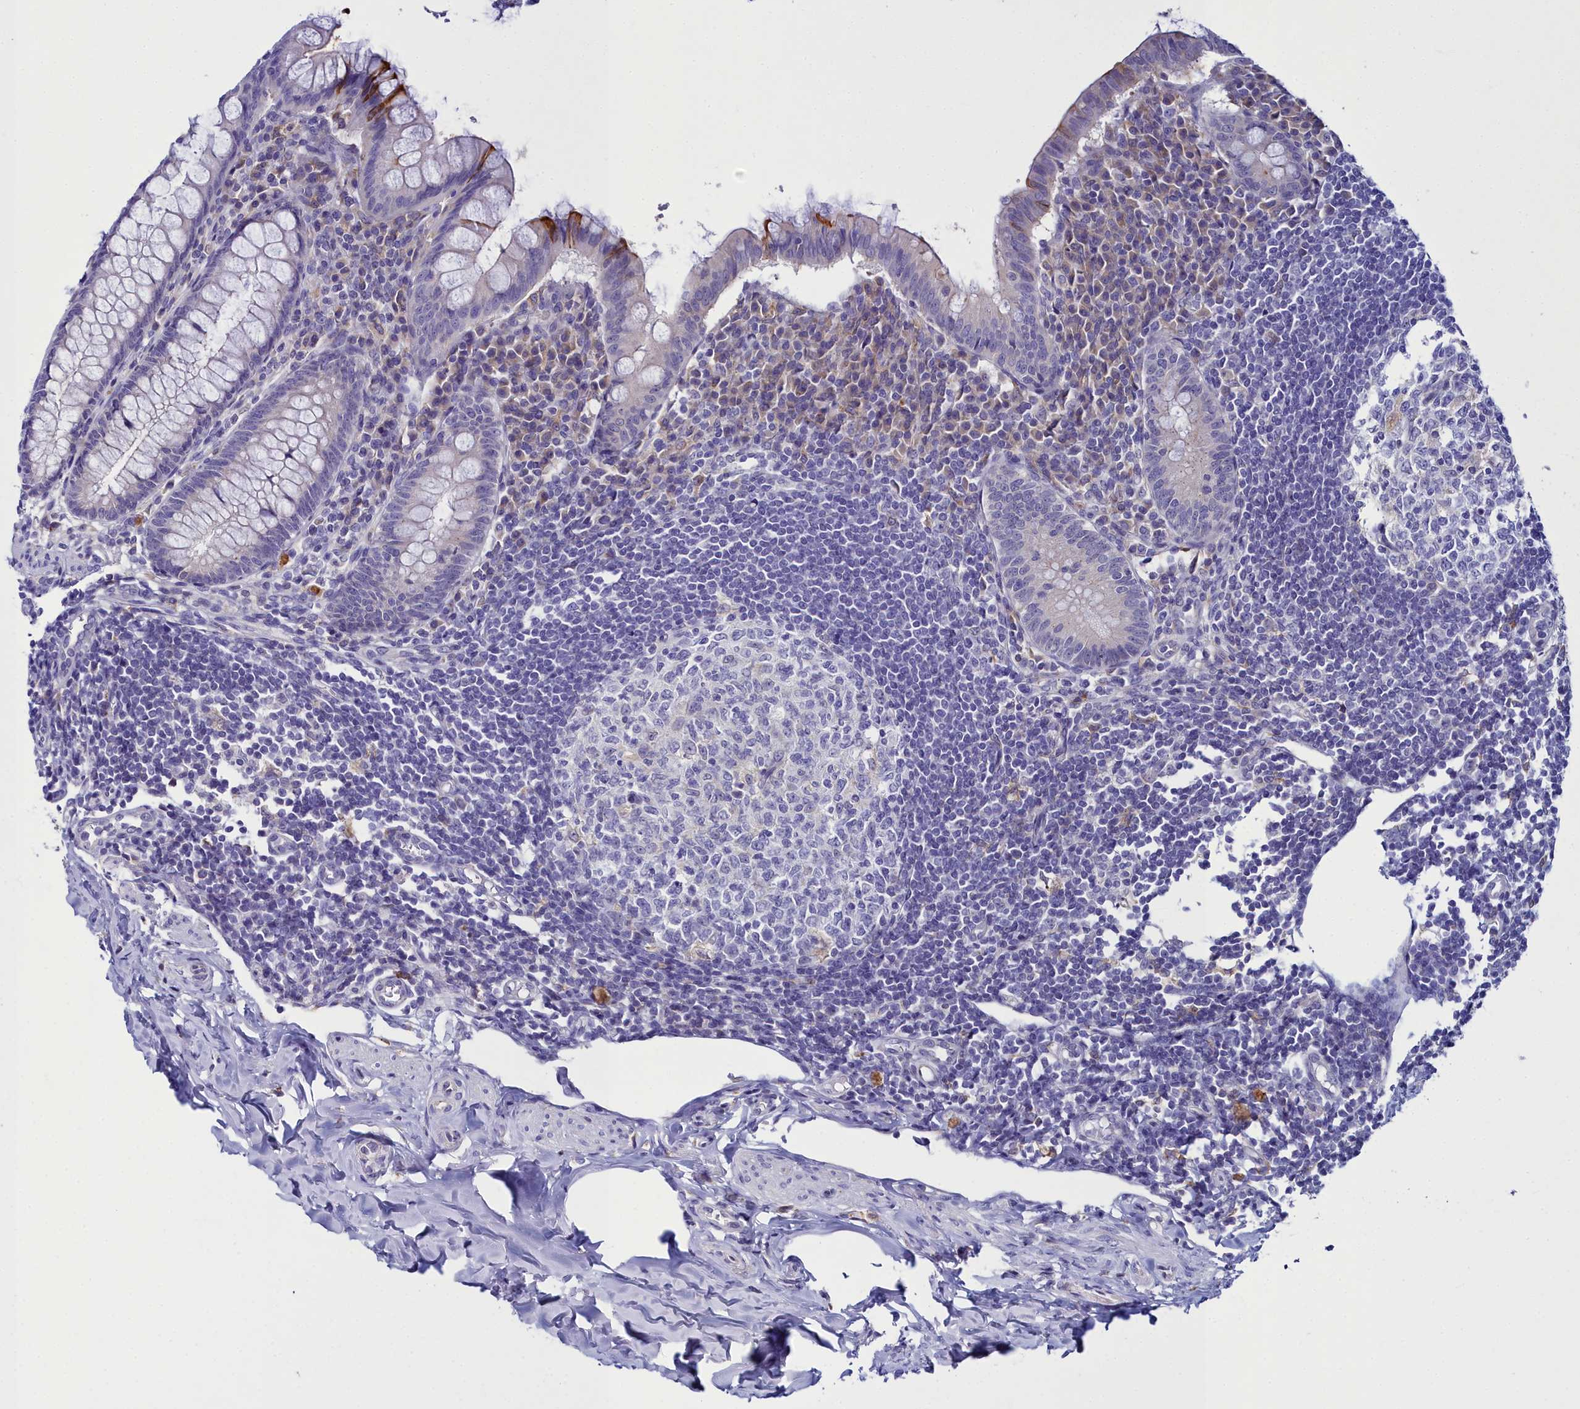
{"staining": {"intensity": "strong", "quantity": "<25%", "location": "cytoplasmic/membranous"}, "tissue": "appendix", "cell_type": "Glandular cells", "image_type": "normal", "snomed": [{"axis": "morphology", "description": "Normal tissue, NOS"}, {"axis": "topography", "description": "Appendix"}], "caption": "IHC image of normal appendix: human appendix stained using immunohistochemistry shows medium levels of strong protein expression localized specifically in the cytoplasmic/membranous of glandular cells, appearing as a cytoplasmic/membranous brown color.", "gene": "ELAPOR2", "patient": {"sex": "female", "age": 33}}